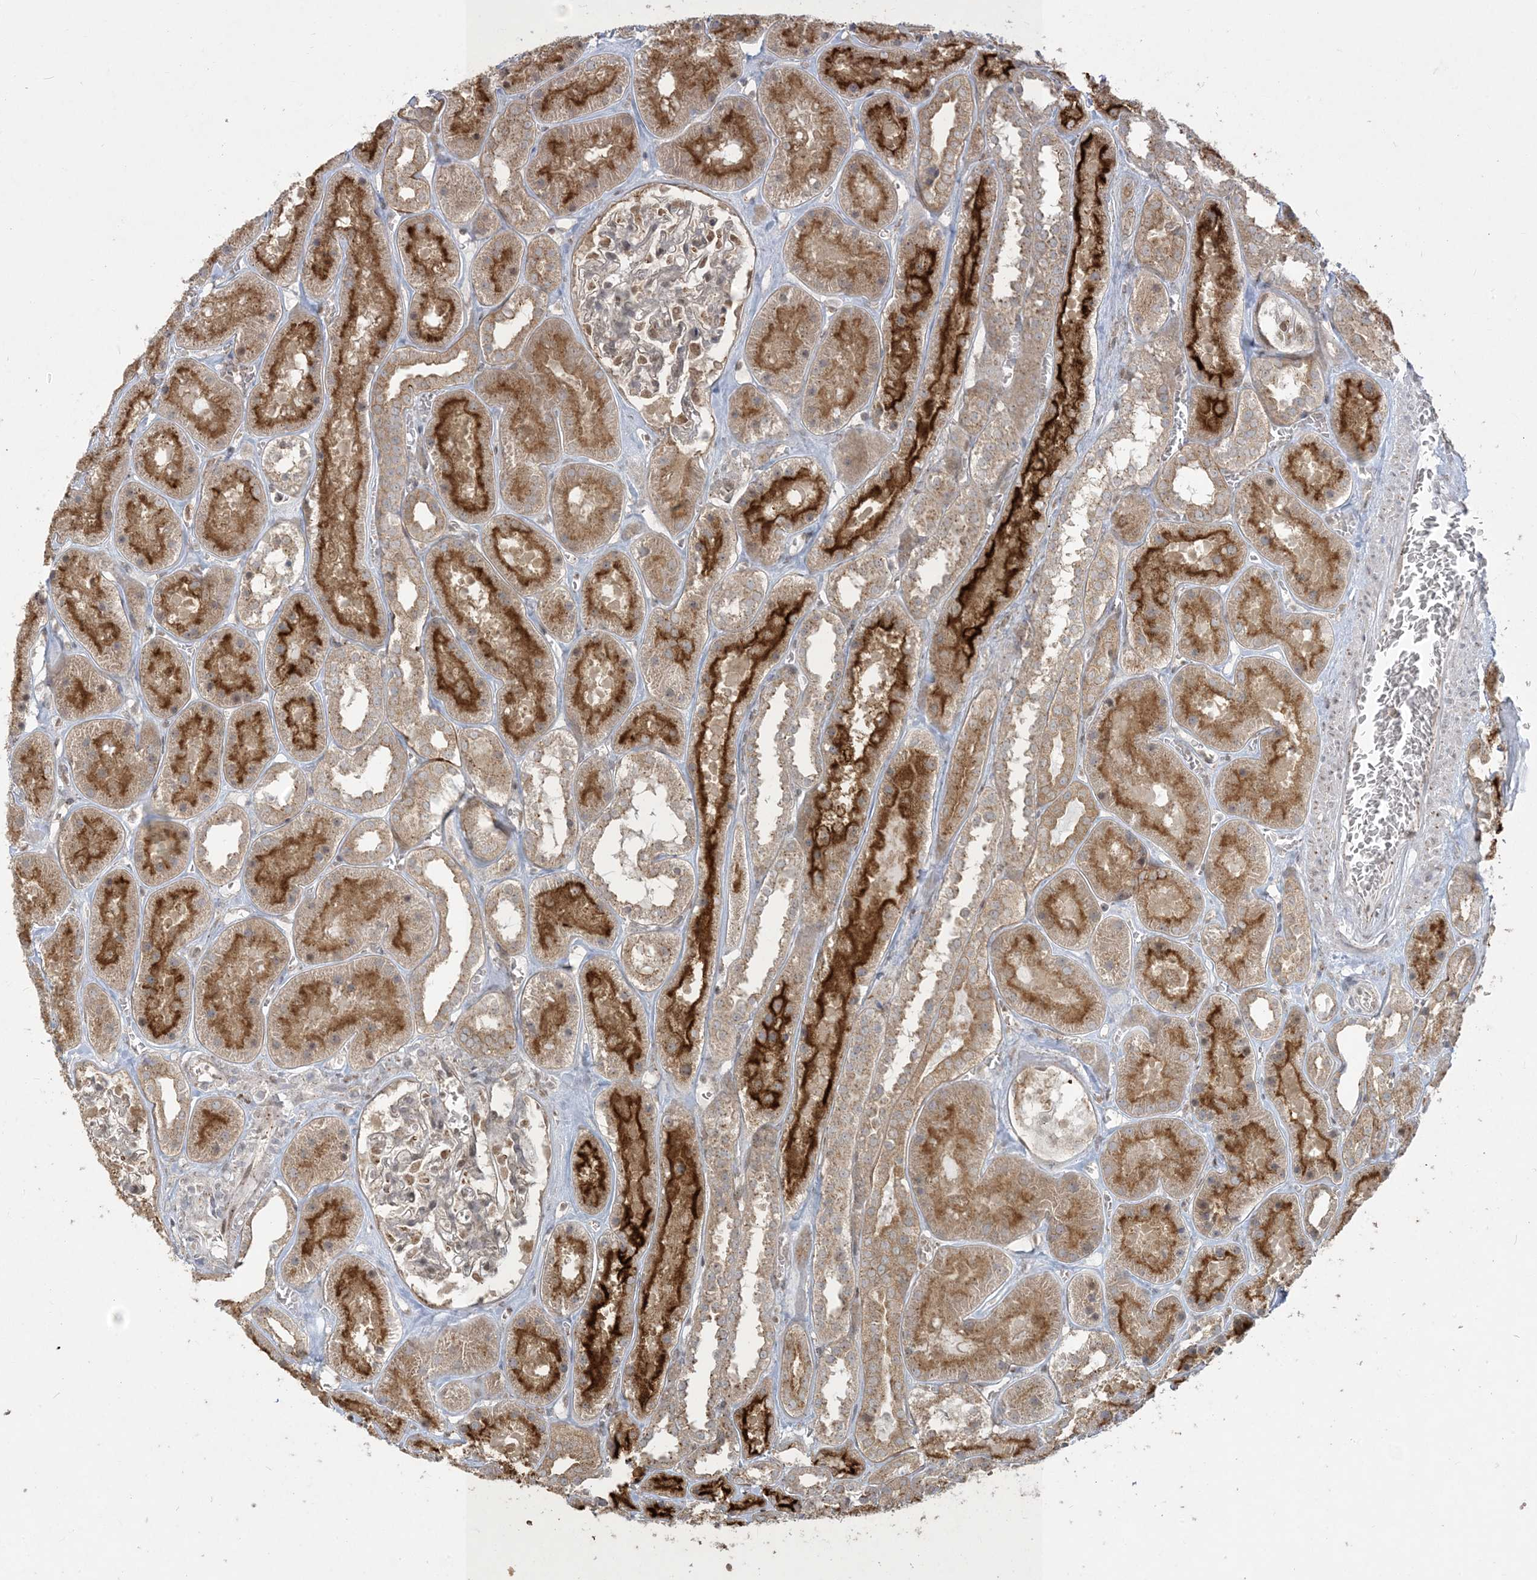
{"staining": {"intensity": "weak", "quantity": "25%-75%", "location": "nuclear"}, "tissue": "kidney", "cell_type": "Cells in glomeruli", "image_type": "normal", "snomed": [{"axis": "morphology", "description": "Normal tissue, NOS"}, {"axis": "topography", "description": "Kidney"}], "caption": "Normal kidney was stained to show a protein in brown. There is low levels of weak nuclear positivity in approximately 25%-75% of cells in glomeruli. The staining was performed using DAB, with brown indicating positive protein expression. Nuclei are stained blue with hematoxylin.", "gene": "ABCF3", "patient": {"sex": "female", "age": 41}}